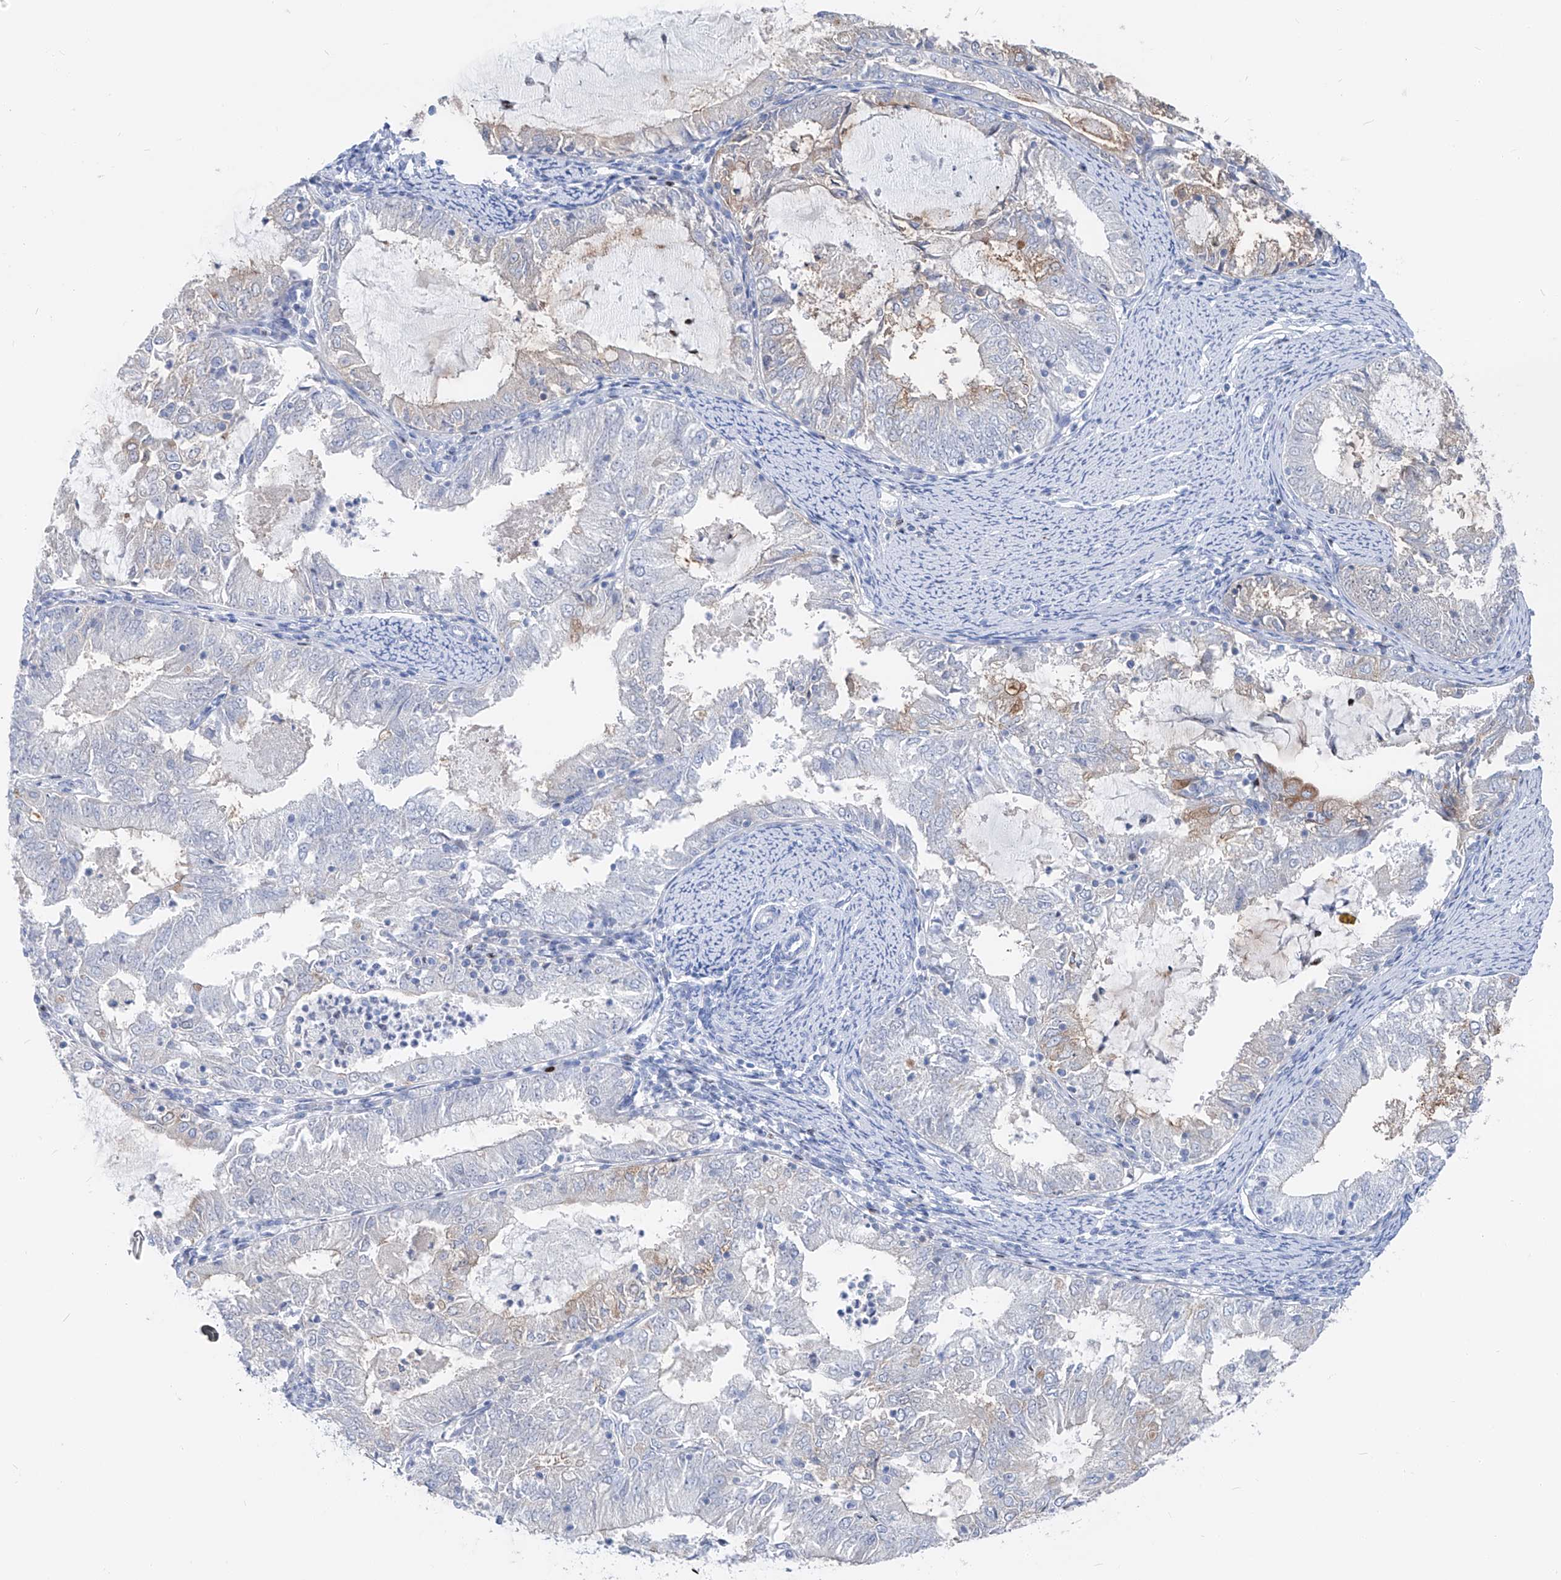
{"staining": {"intensity": "negative", "quantity": "none", "location": "none"}, "tissue": "endometrial cancer", "cell_type": "Tumor cells", "image_type": "cancer", "snomed": [{"axis": "morphology", "description": "Adenocarcinoma, NOS"}, {"axis": "topography", "description": "Endometrium"}], "caption": "The image demonstrates no significant expression in tumor cells of adenocarcinoma (endometrial).", "gene": "FRS3", "patient": {"sex": "female", "age": 57}}